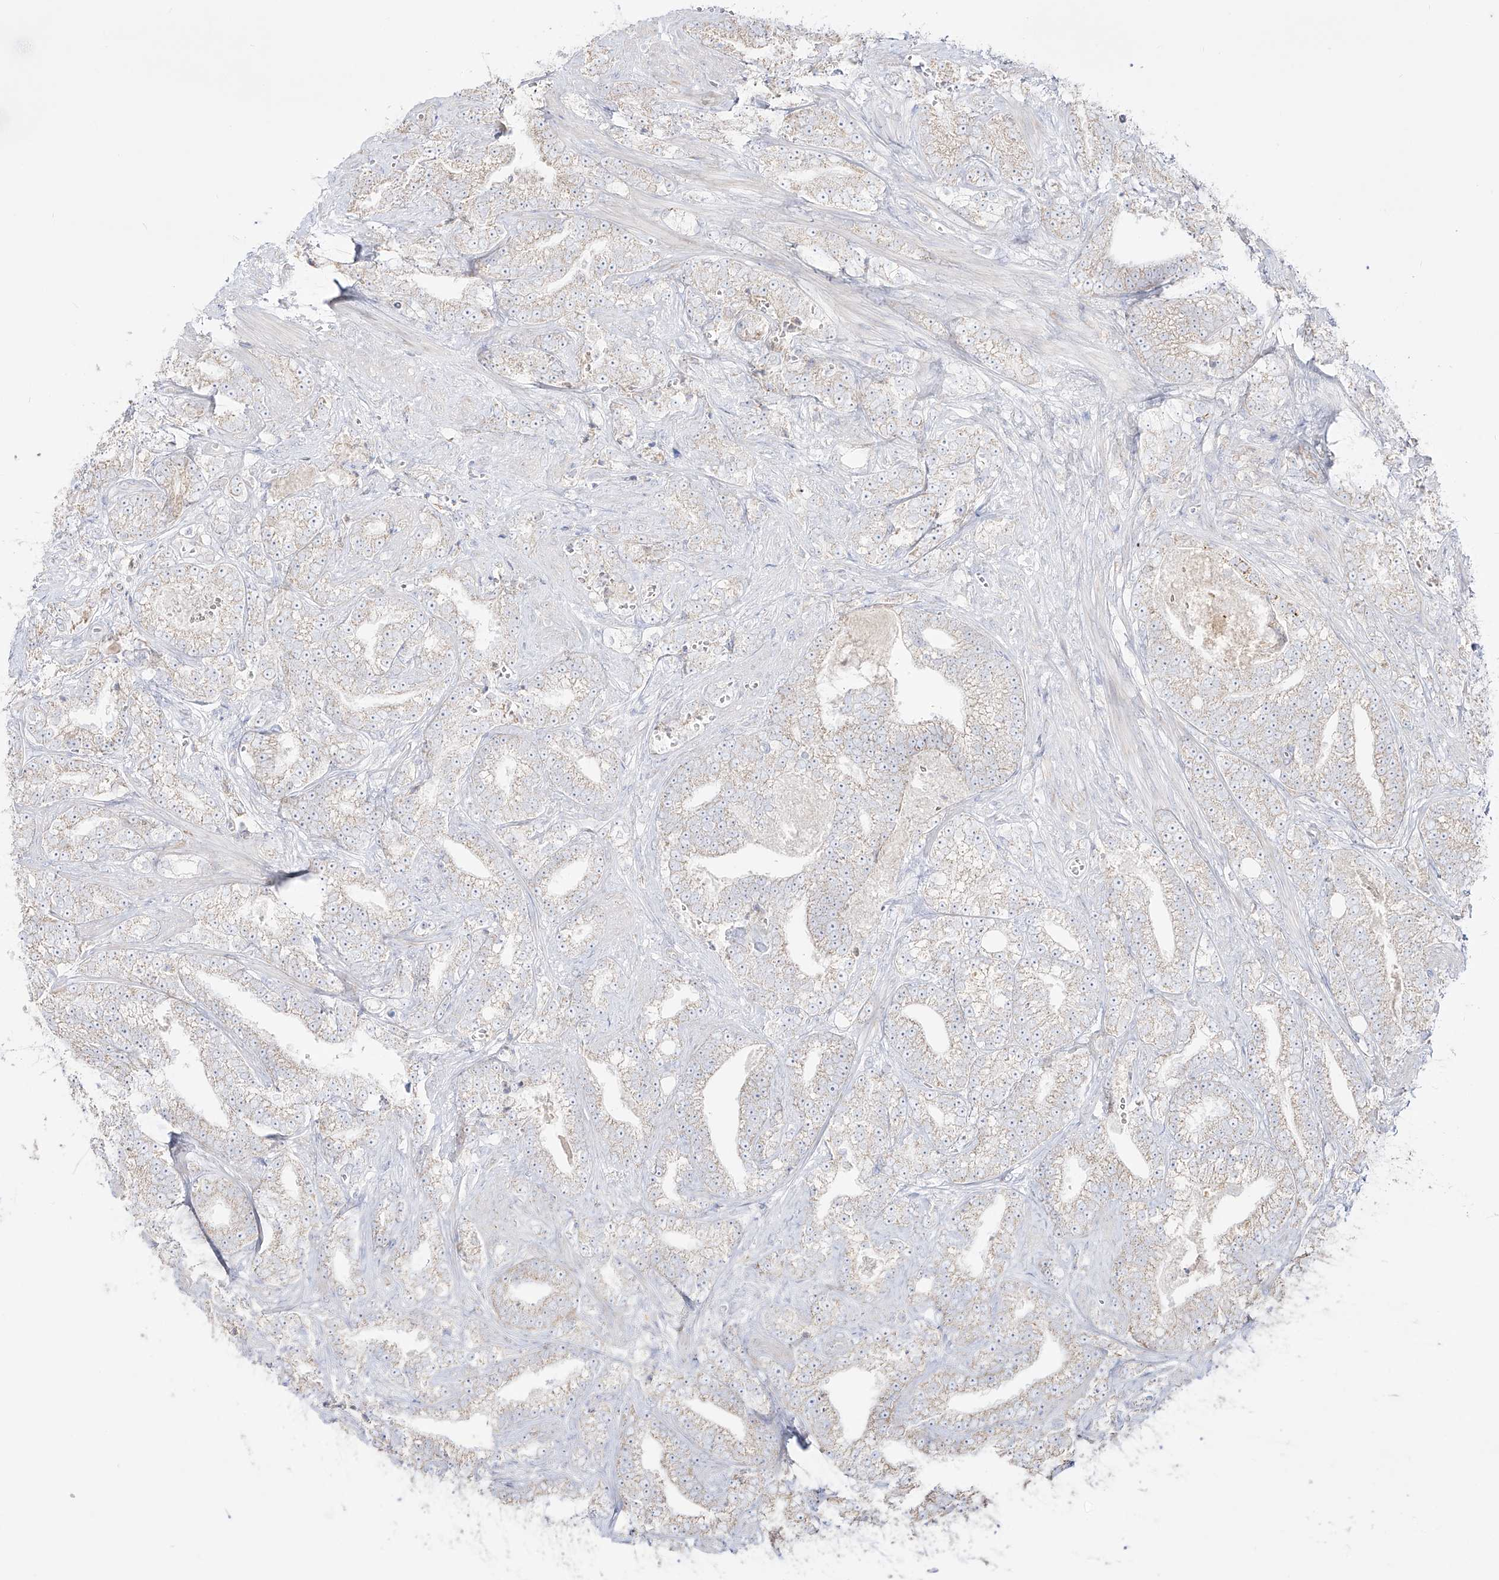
{"staining": {"intensity": "negative", "quantity": "none", "location": "none"}, "tissue": "prostate cancer", "cell_type": "Tumor cells", "image_type": "cancer", "snomed": [{"axis": "morphology", "description": "Adenocarcinoma, High grade"}, {"axis": "topography", "description": "Prostate and seminal vesicle, NOS"}], "caption": "Protein analysis of adenocarcinoma (high-grade) (prostate) reveals no significant staining in tumor cells. (DAB (3,3'-diaminobenzidine) immunohistochemistry (IHC) with hematoxylin counter stain).", "gene": "RCHY1", "patient": {"sex": "male", "age": 67}}